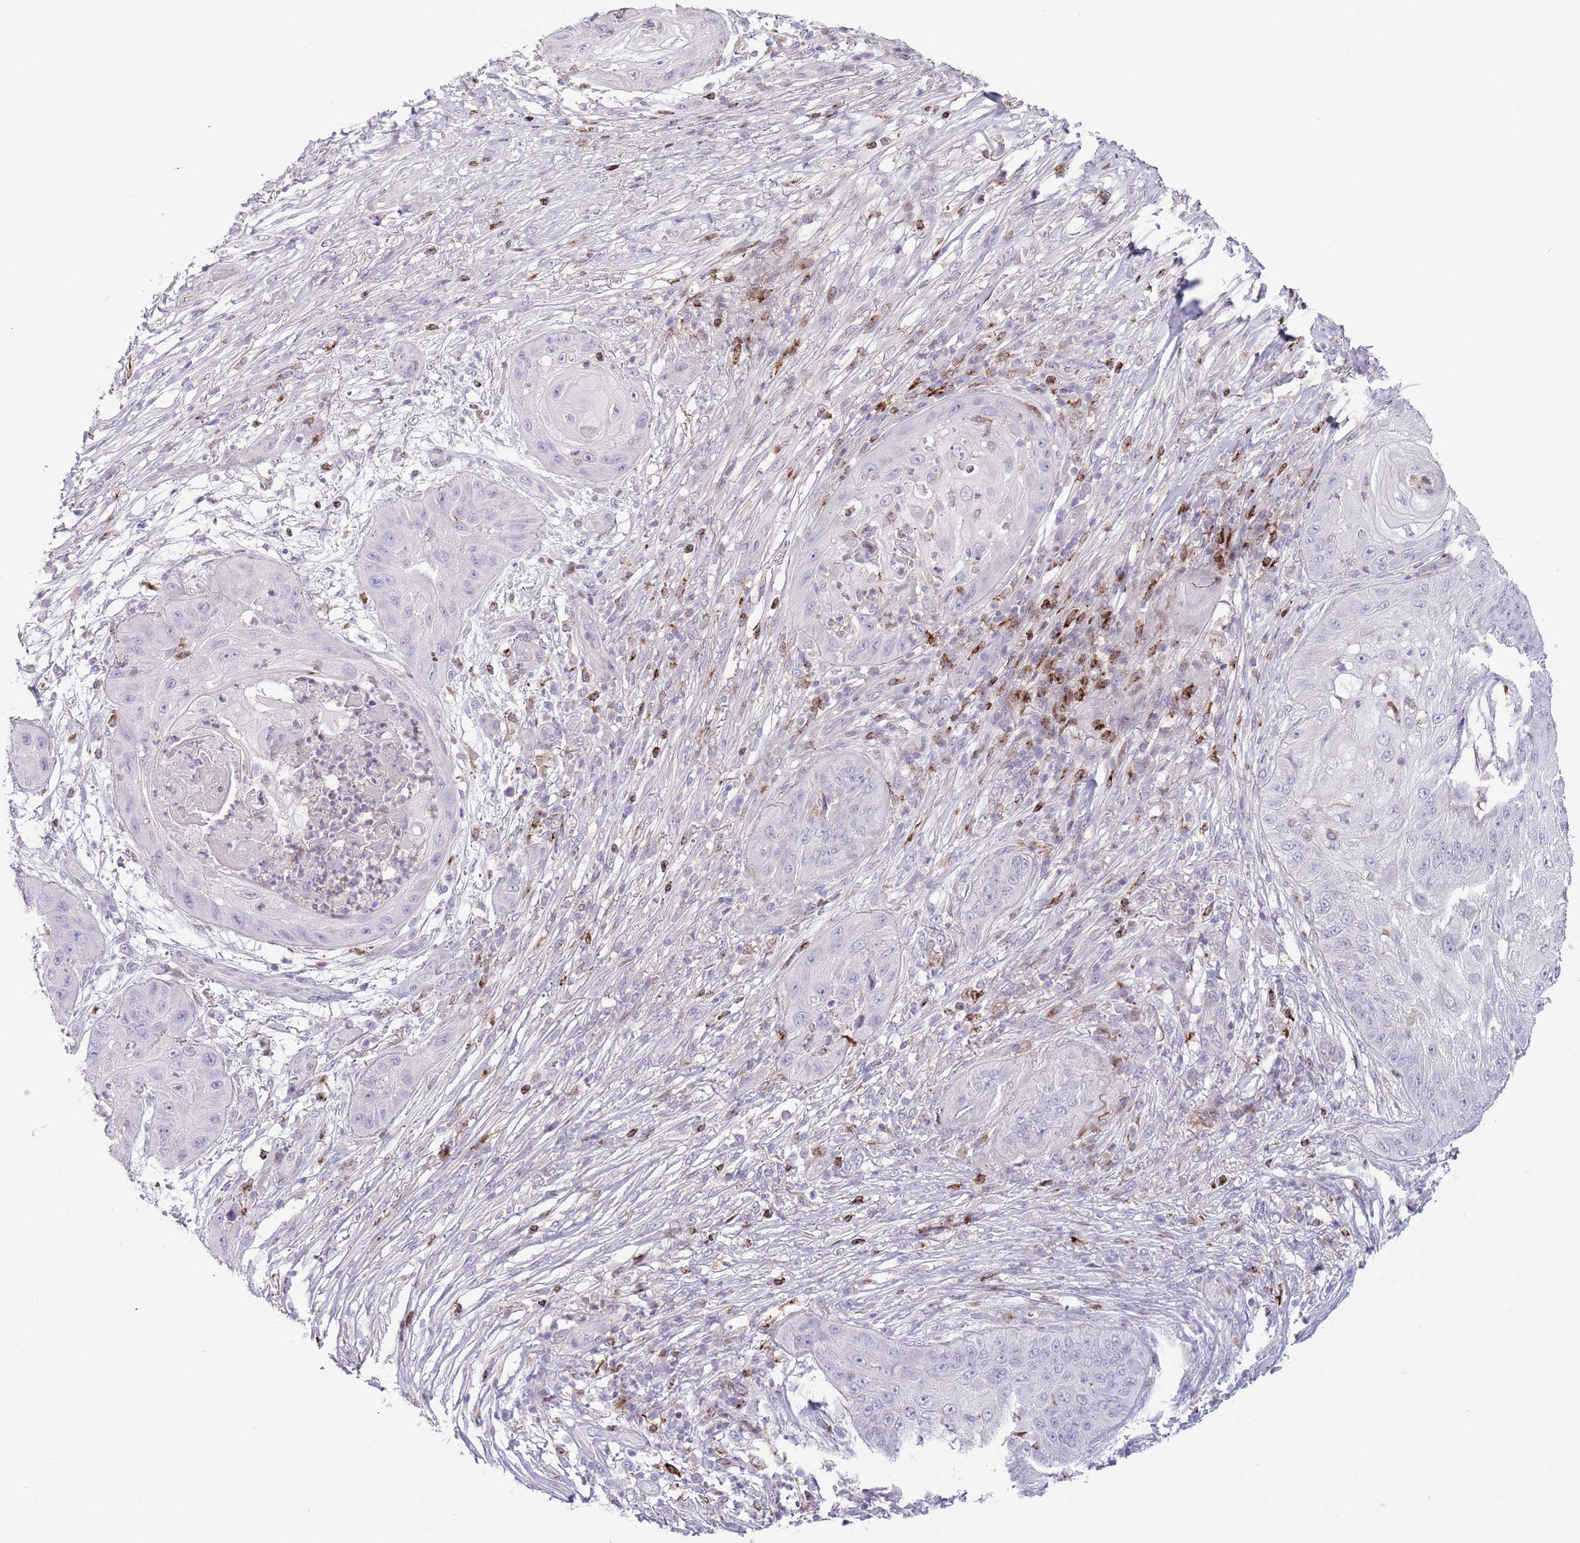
{"staining": {"intensity": "negative", "quantity": "none", "location": "none"}, "tissue": "skin cancer", "cell_type": "Tumor cells", "image_type": "cancer", "snomed": [{"axis": "morphology", "description": "Squamous cell carcinoma, NOS"}, {"axis": "topography", "description": "Skin"}], "caption": "This is a photomicrograph of immunohistochemistry staining of skin cancer (squamous cell carcinoma), which shows no expression in tumor cells.", "gene": "ANO8", "patient": {"sex": "male", "age": 70}}